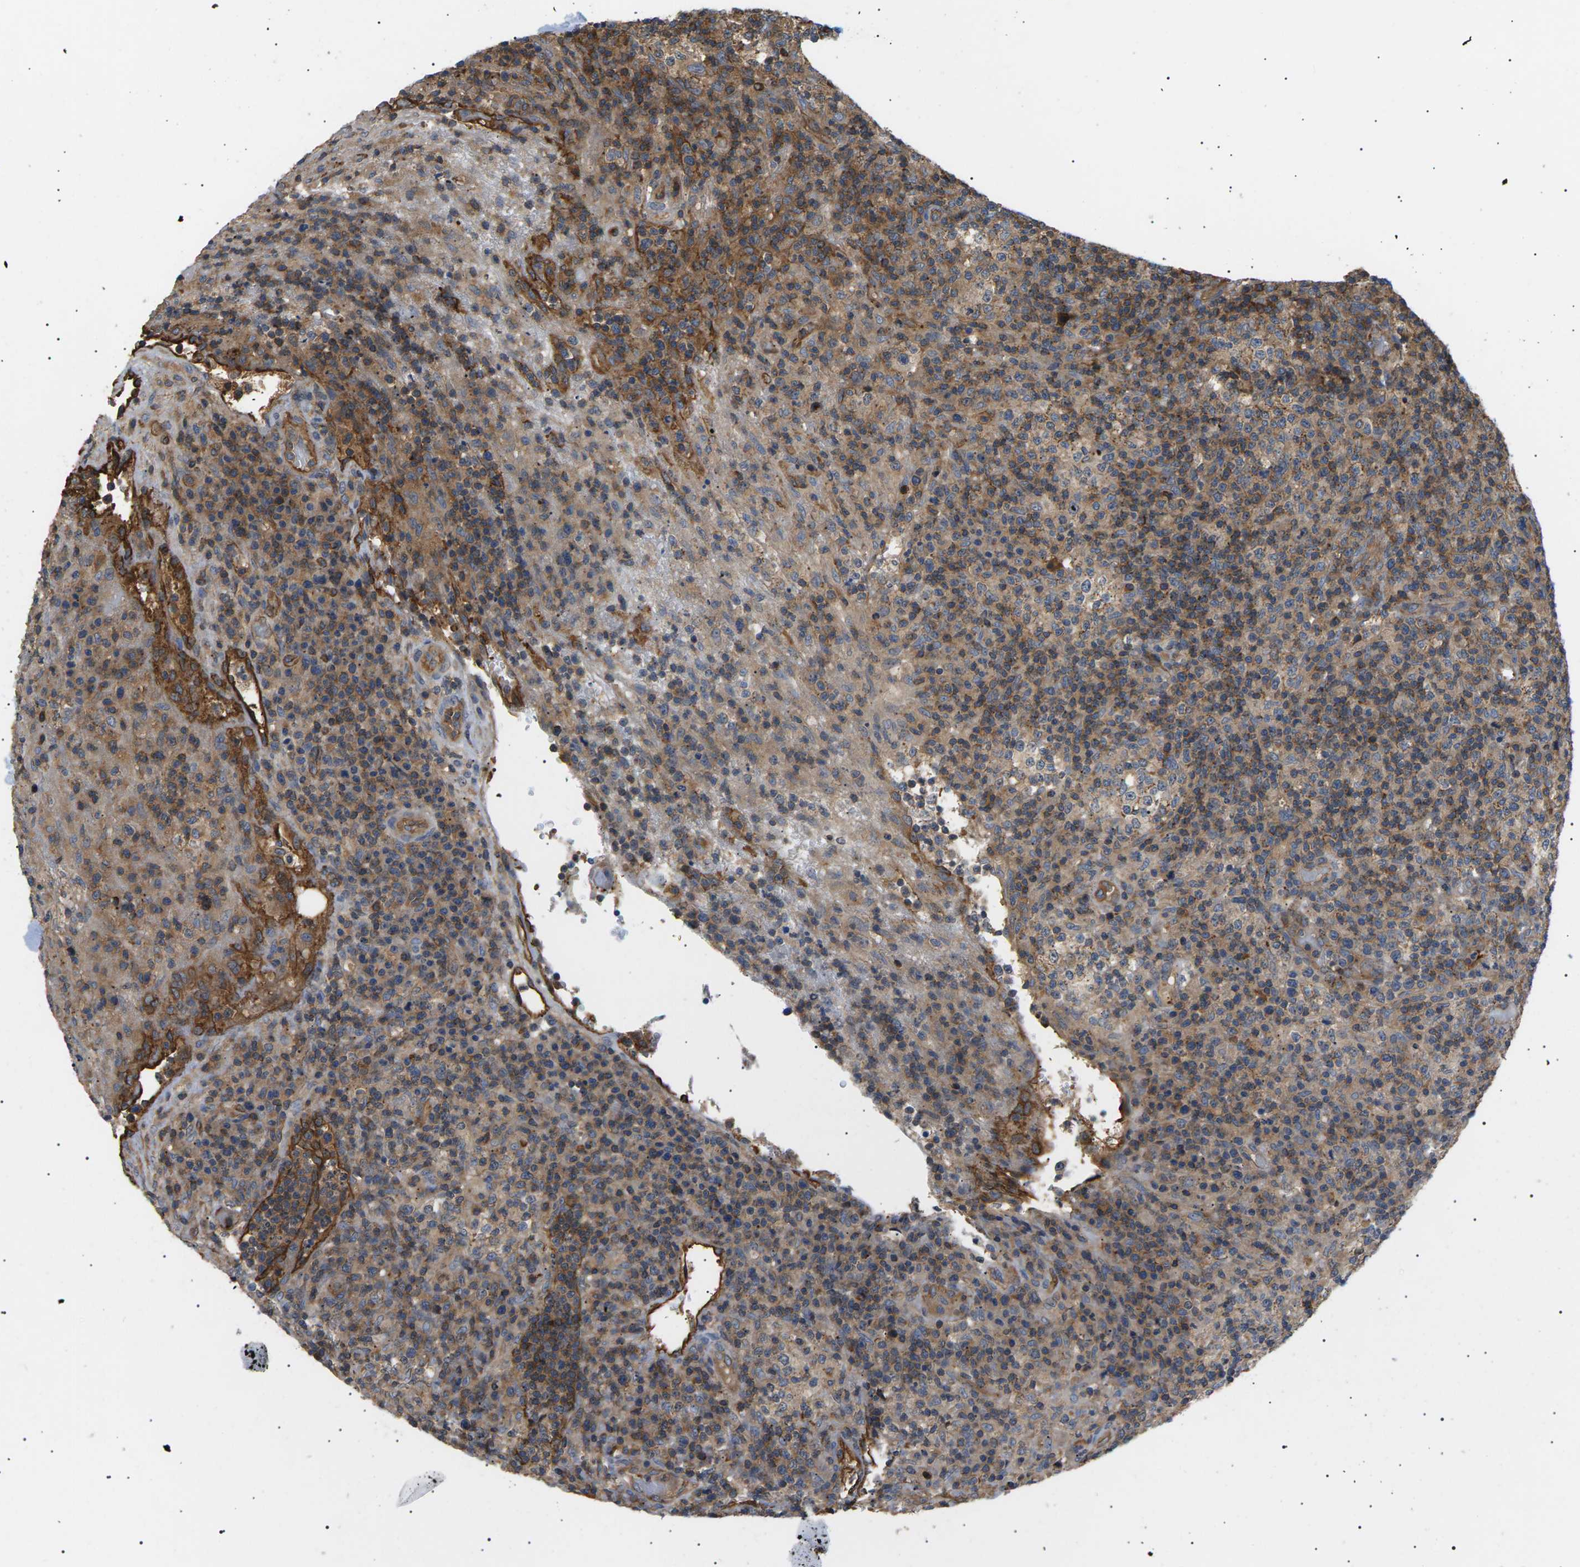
{"staining": {"intensity": "weak", "quantity": "25%-75%", "location": "cytoplasmic/membranous"}, "tissue": "lymphoma", "cell_type": "Tumor cells", "image_type": "cancer", "snomed": [{"axis": "morphology", "description": "Malignant lymphoma, non-Hodgkin's type, High grade"}, {"axis": "topography", "description": "Lymph node"}], "caption": "High-grade malignant lymphoma, non-Hodgkin's type stained for a protein exhibits weak cytoplasmic/membranous positivity in tumor cells. (IHC, brightfield microscopy, high magnification).", "gene": "TMTC4", "patient": {"sex": "female", "age": 76}}